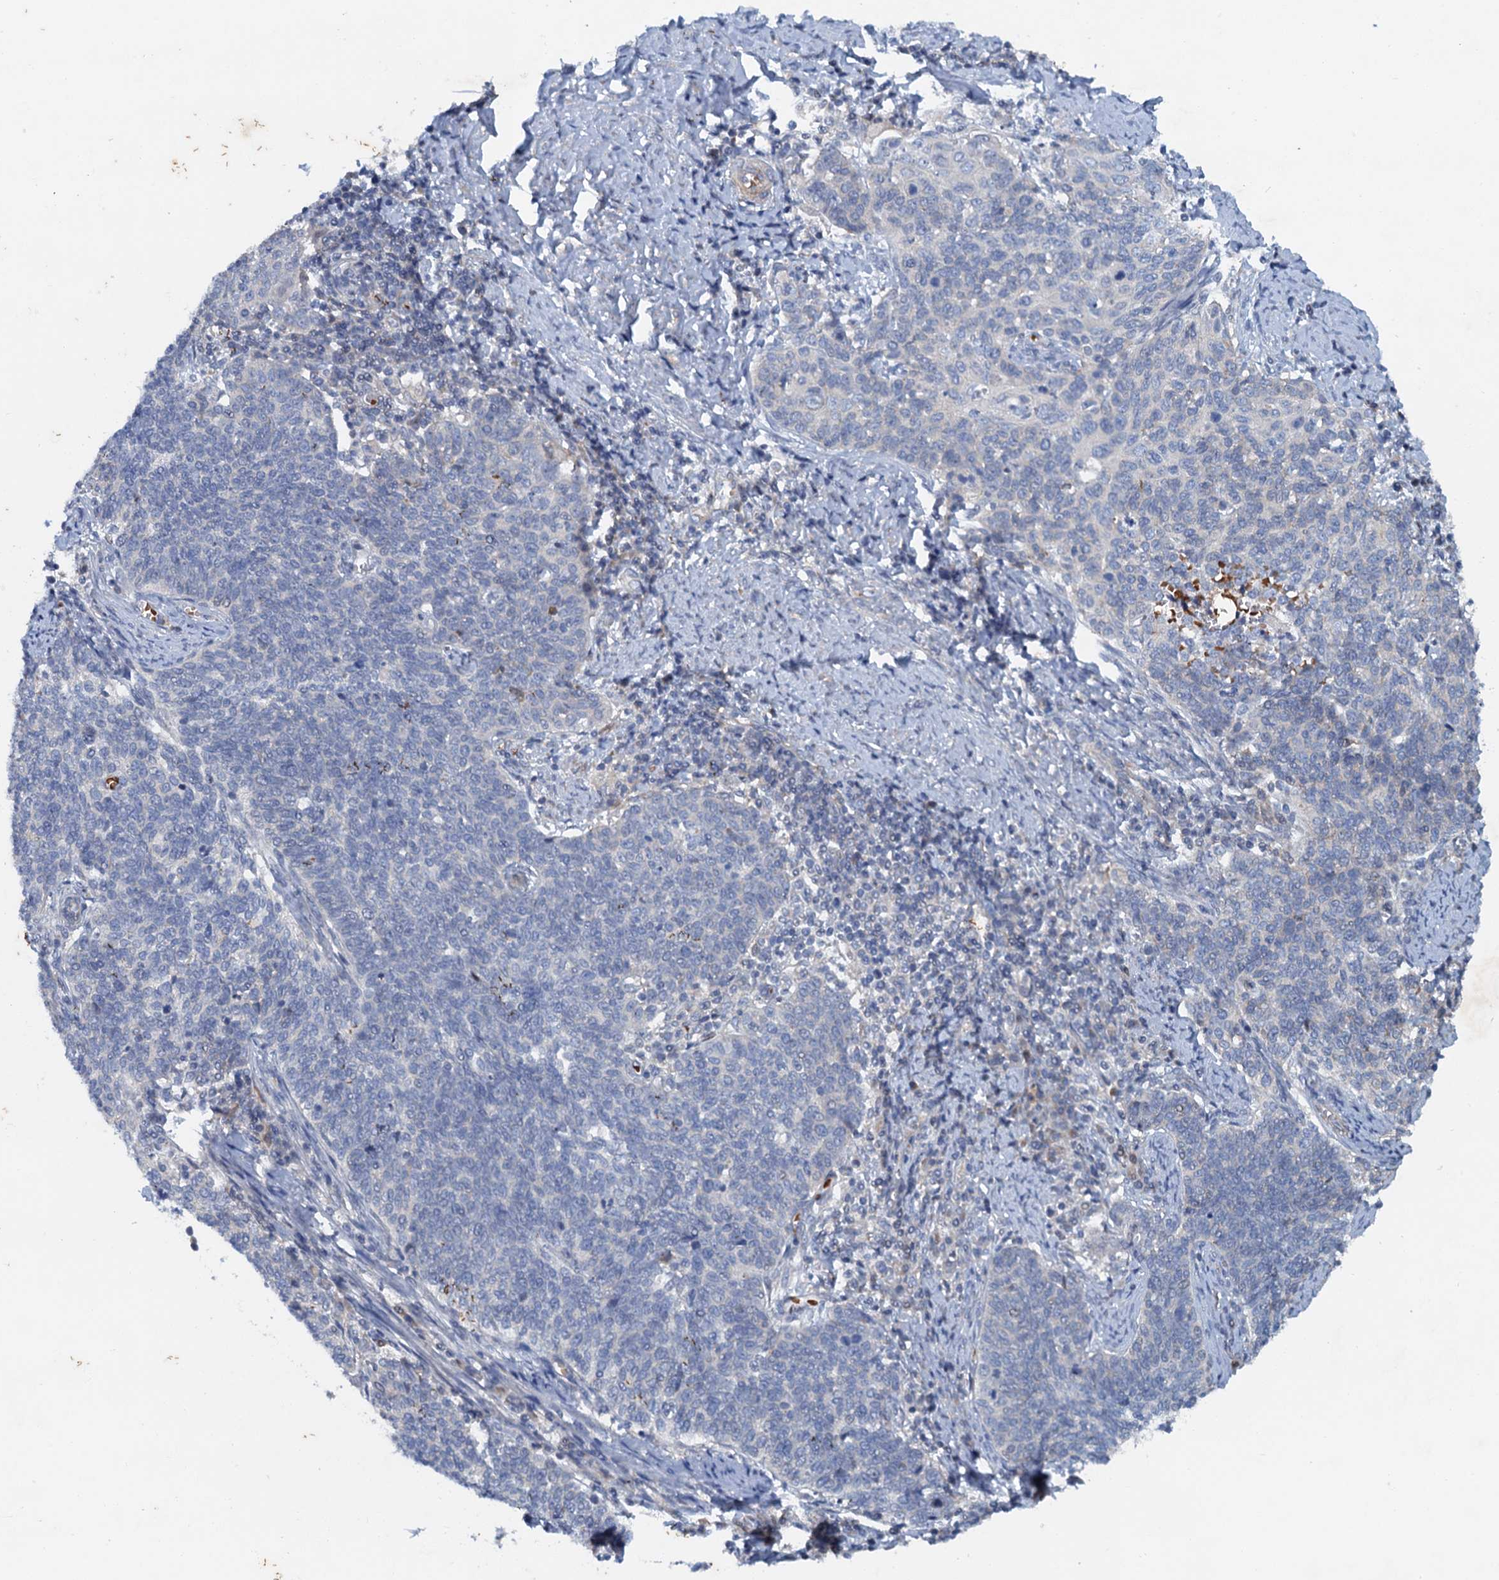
{"staining": {"intensity": "negative", "quantity": "none", "location": "none"}, "tissue": "cervical cancer", "cell_type": "Tumor cells", "image_type": "cancer", "snomed": [{"axis": "morphology", "description": "Squamous cell carcinoma, NOS"}, {"axis": "topography", "description": "Cervix"}], "caption": "Cervical squamous cell carcinoma was stained to show a protein in brown. There is no significant positivity in tumor cells.", "gene": "NBEA", "patient": {"sex": "female", "age": 39}}